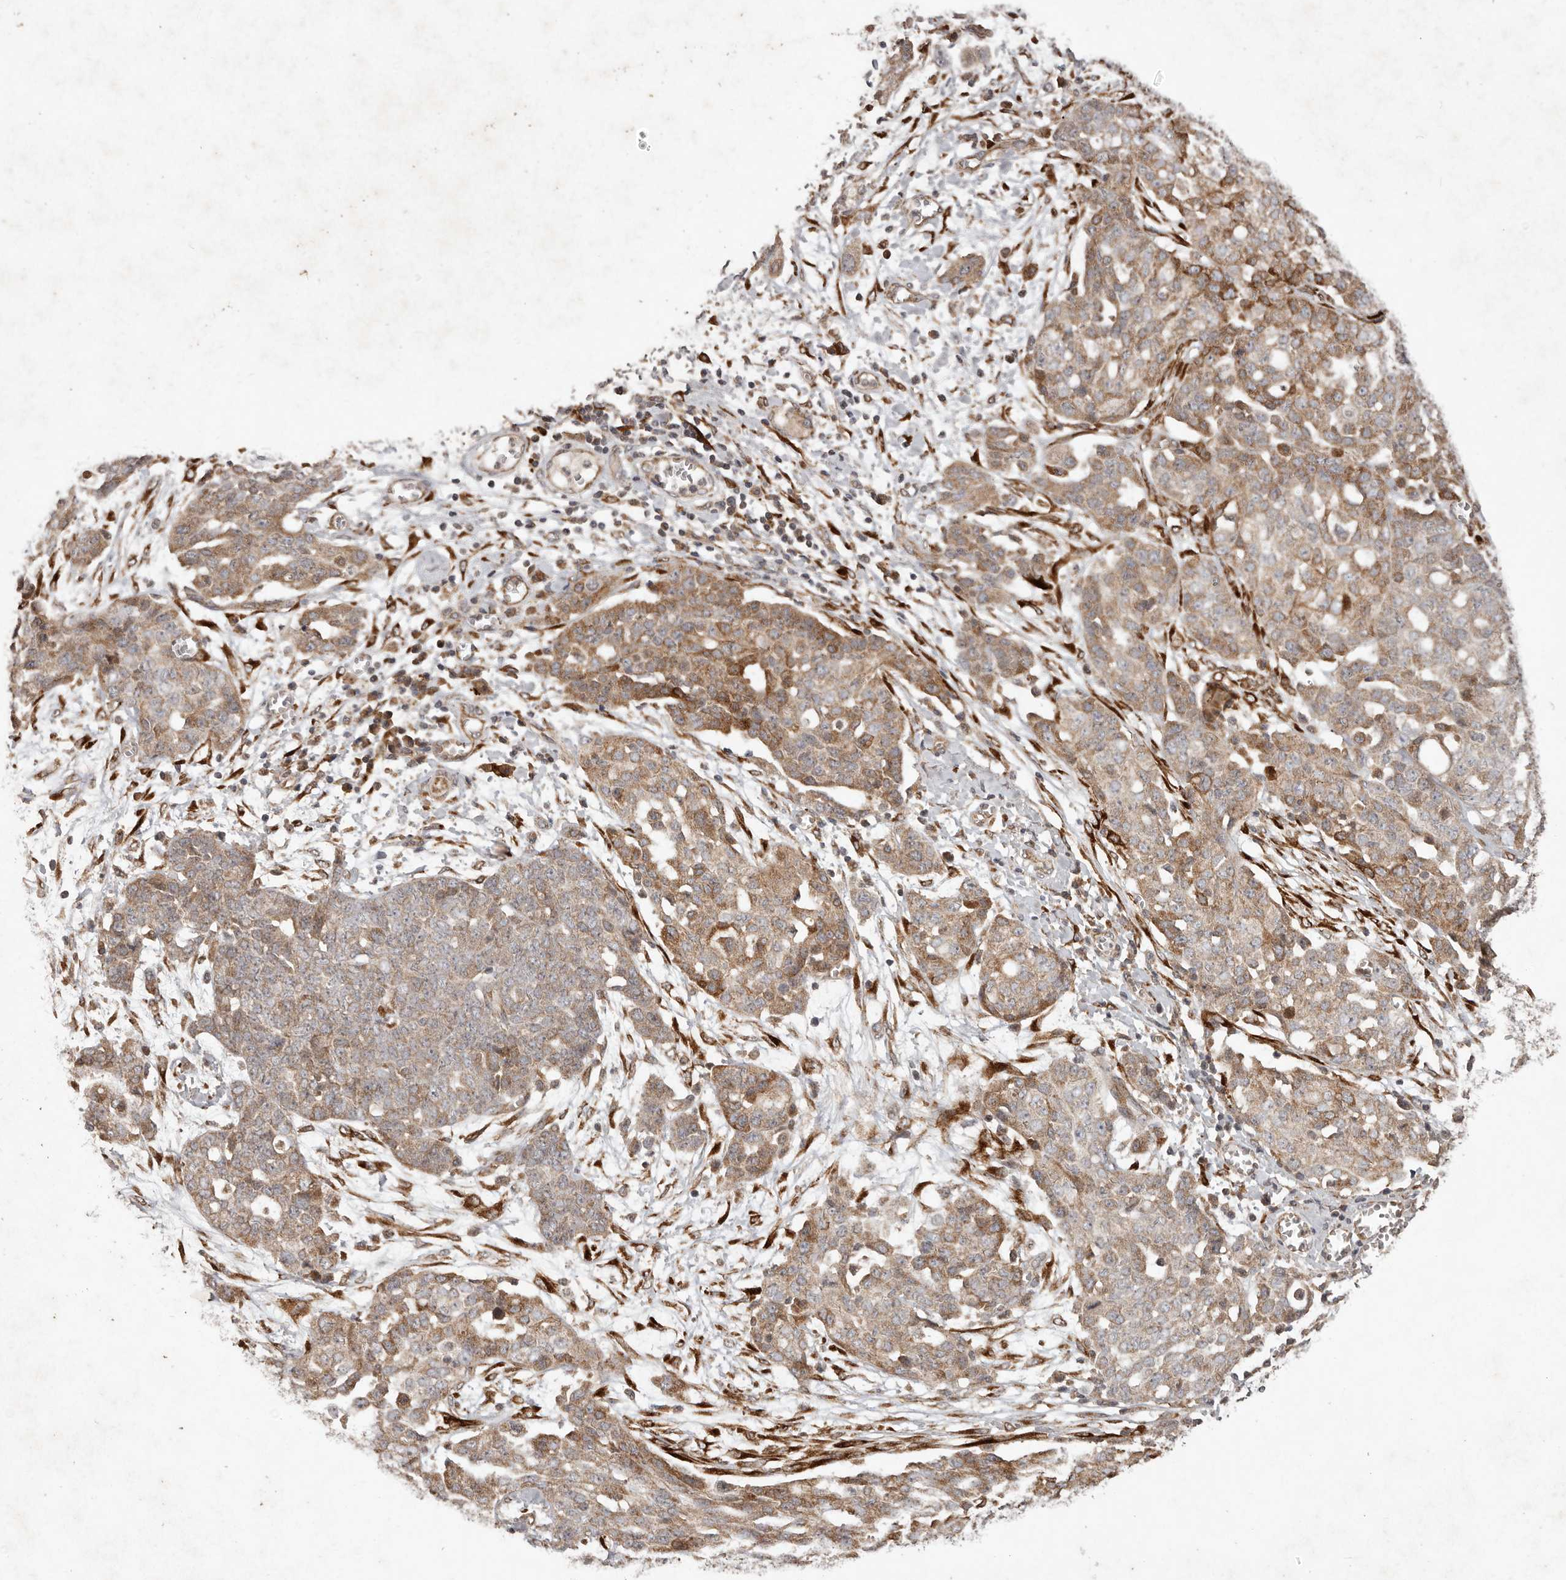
{"staining": {"intensity": "moderate", "quantity": ">75%", "location": "cytoplasmic/membranous"}, "tissue": "ovarian cancer", "cell_type": "Tumor cells", "image_type": "cancer", "snomed": [{"axis": "morphology", "description": "Cystadenocarcinoma, serous, NOS"}, {"axis": "topography", "description": "Soft tissue"}, {"axis": "topography", "description": "Ovary"}], "caption": "An immunohistochemistry photomicrograph of tumor tissue is shown. Protein staining in brown highlights moderate cytoplasmic/membranous positivity in ovarian serous cystadenocarcinoma within tumor cells.", "gene": "PLOD2", "patient": {"sex": "female", "age": 57}}